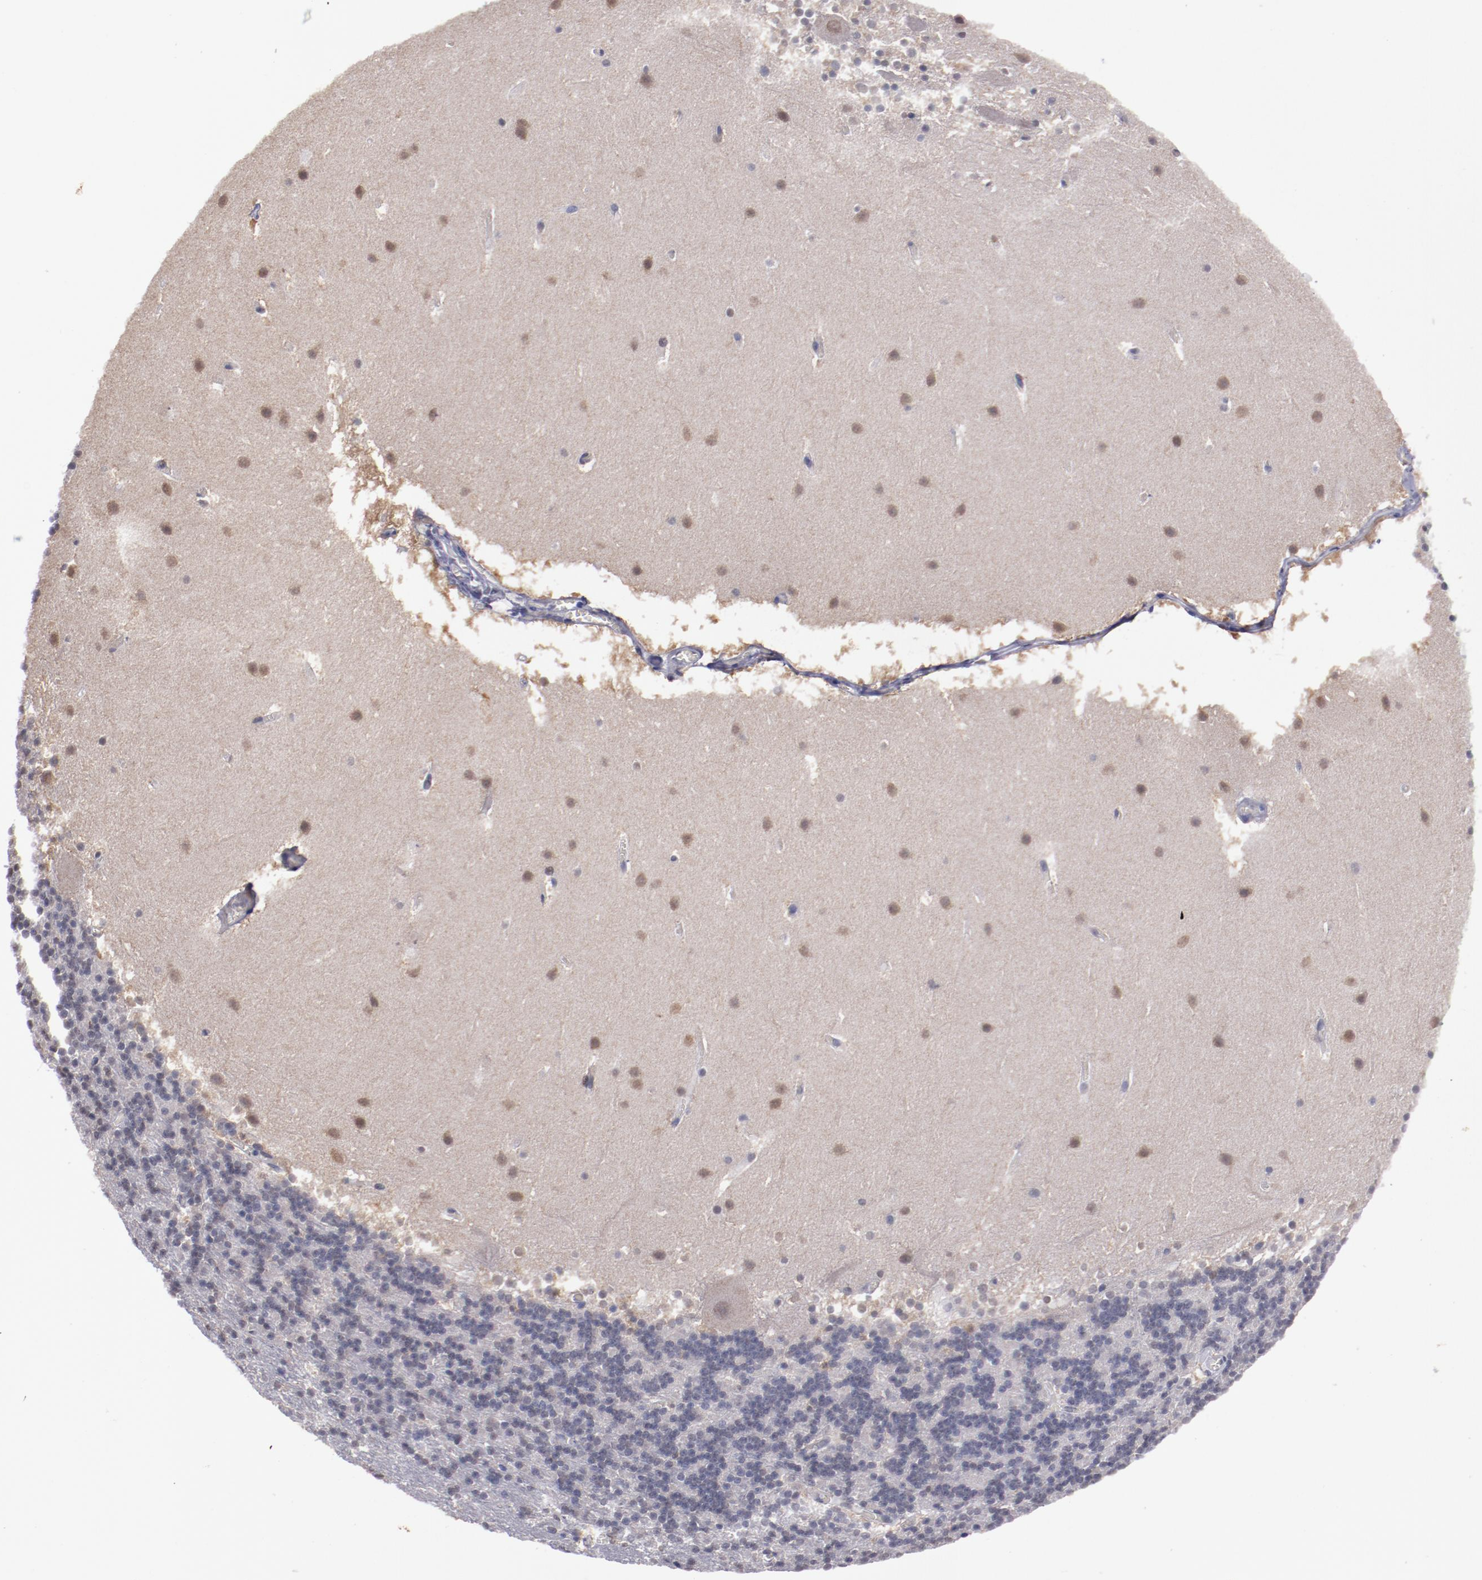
{"staining": {"intensity": "negative", "quantity": "none", "location": "none"}, "tissue": "cerebellum", "cell_type": "Cells in granular layer", "image_type": "normal", "snomed": [{"axis": "morphology", "description": "Normal tissue, NOS"}, {"axis": "topography", "description": "Cerebellum"}], "caption": "Immunohistochemical staining of normal cerebellum exhibits no significant staining in cells in granular layer.", "gene": "IRF4", "patient": {"sex": "male", "age": 45}}